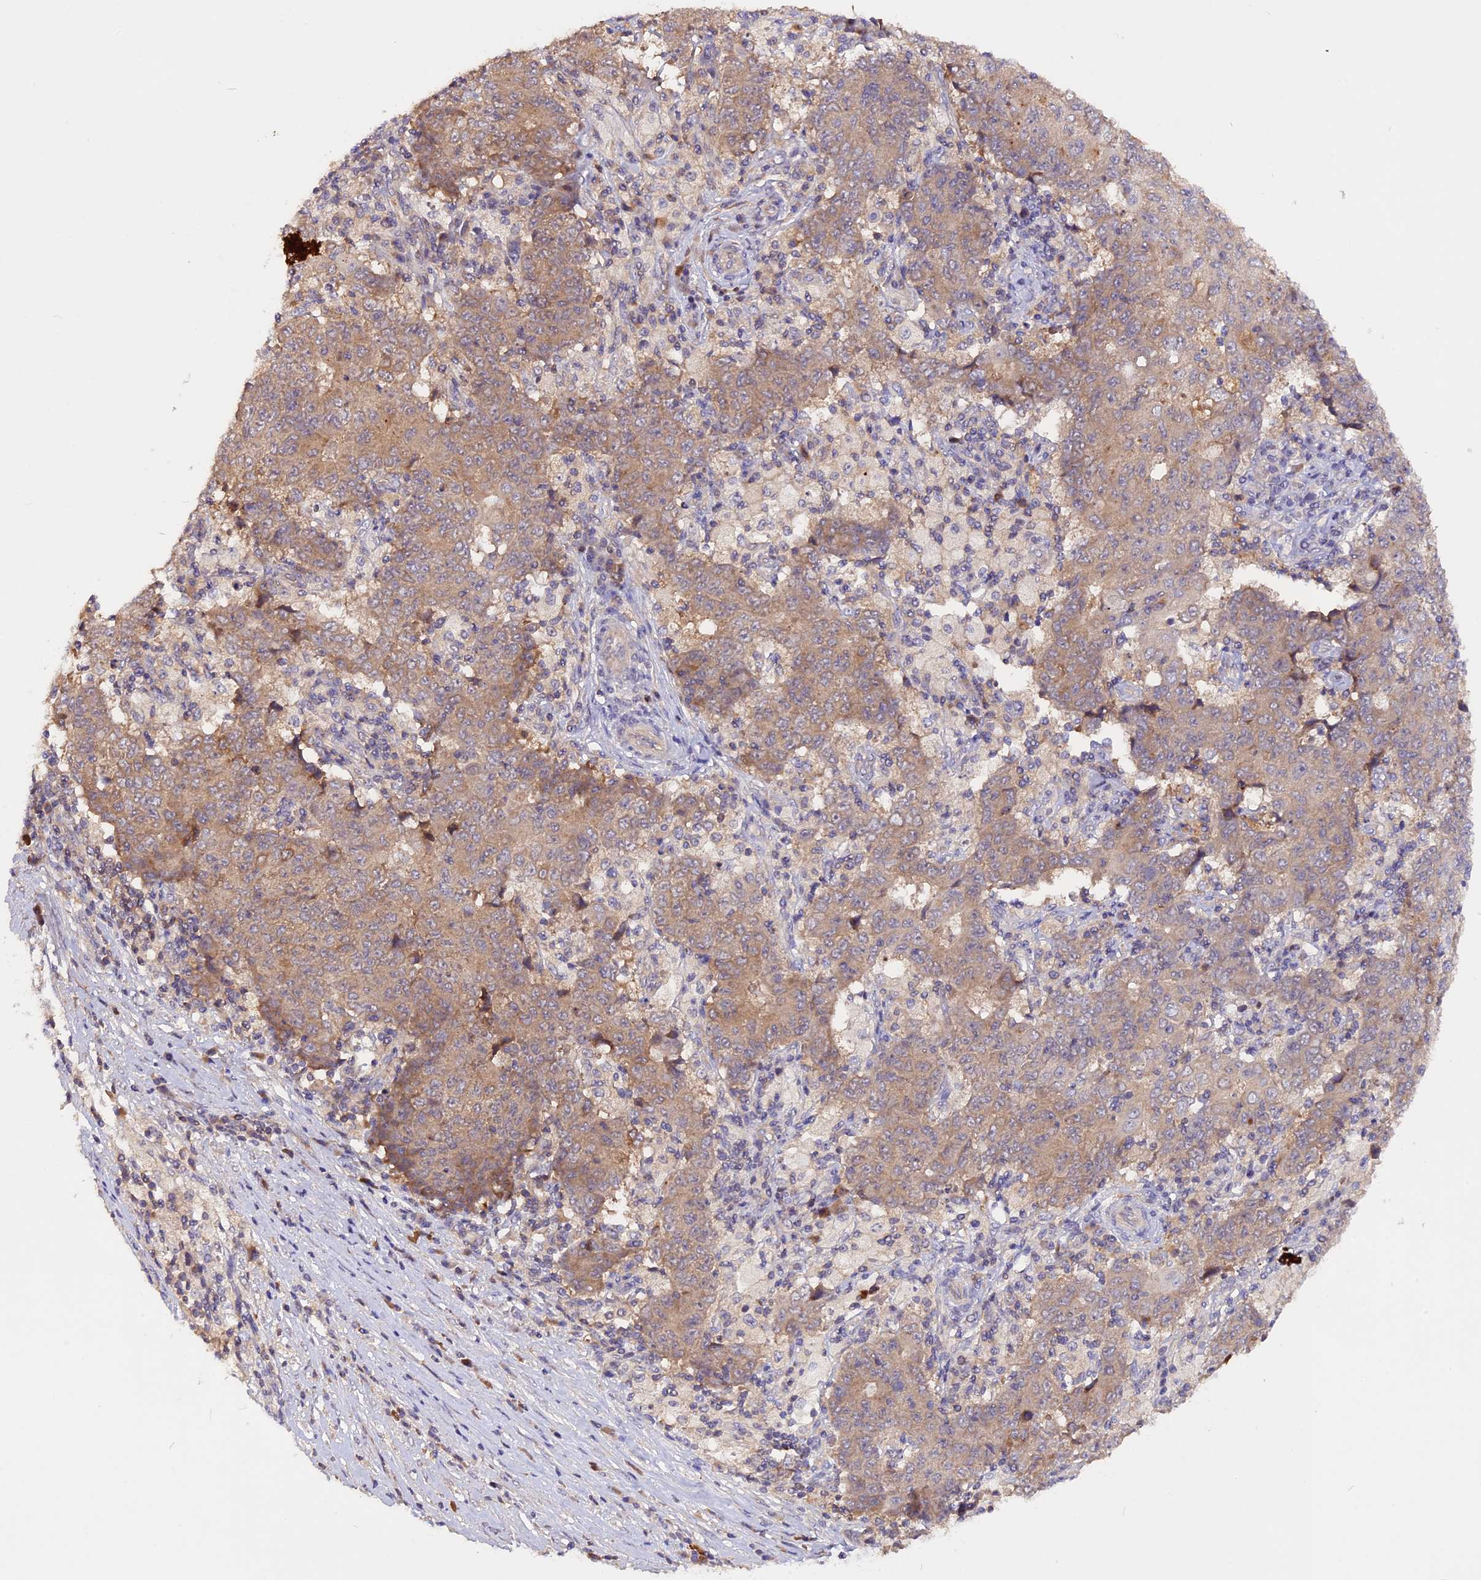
{"staining": {"intensity": "weak", "quantity": ">75%", "location": "cytoplasmic/membranous"}, "tissue": "ovarian cancer", "cell_type": "Tumor cells", "image_type": "cancer", "snomed": [{"axis": "morphology", "description": "Carcinoma, endometroid"}, {"axis": "topography", "description": "Ovary"}], "caption": "Endometroid carcinoma (ovarian) tissue exhibits weak cytoplasmic/membranous expression in approximately >75% of tumor cells Ihc stains the protein in brown and the nuclei are stained blue.", "gene": "MARK4", "patient": {"sex": "female", "age": 42}}